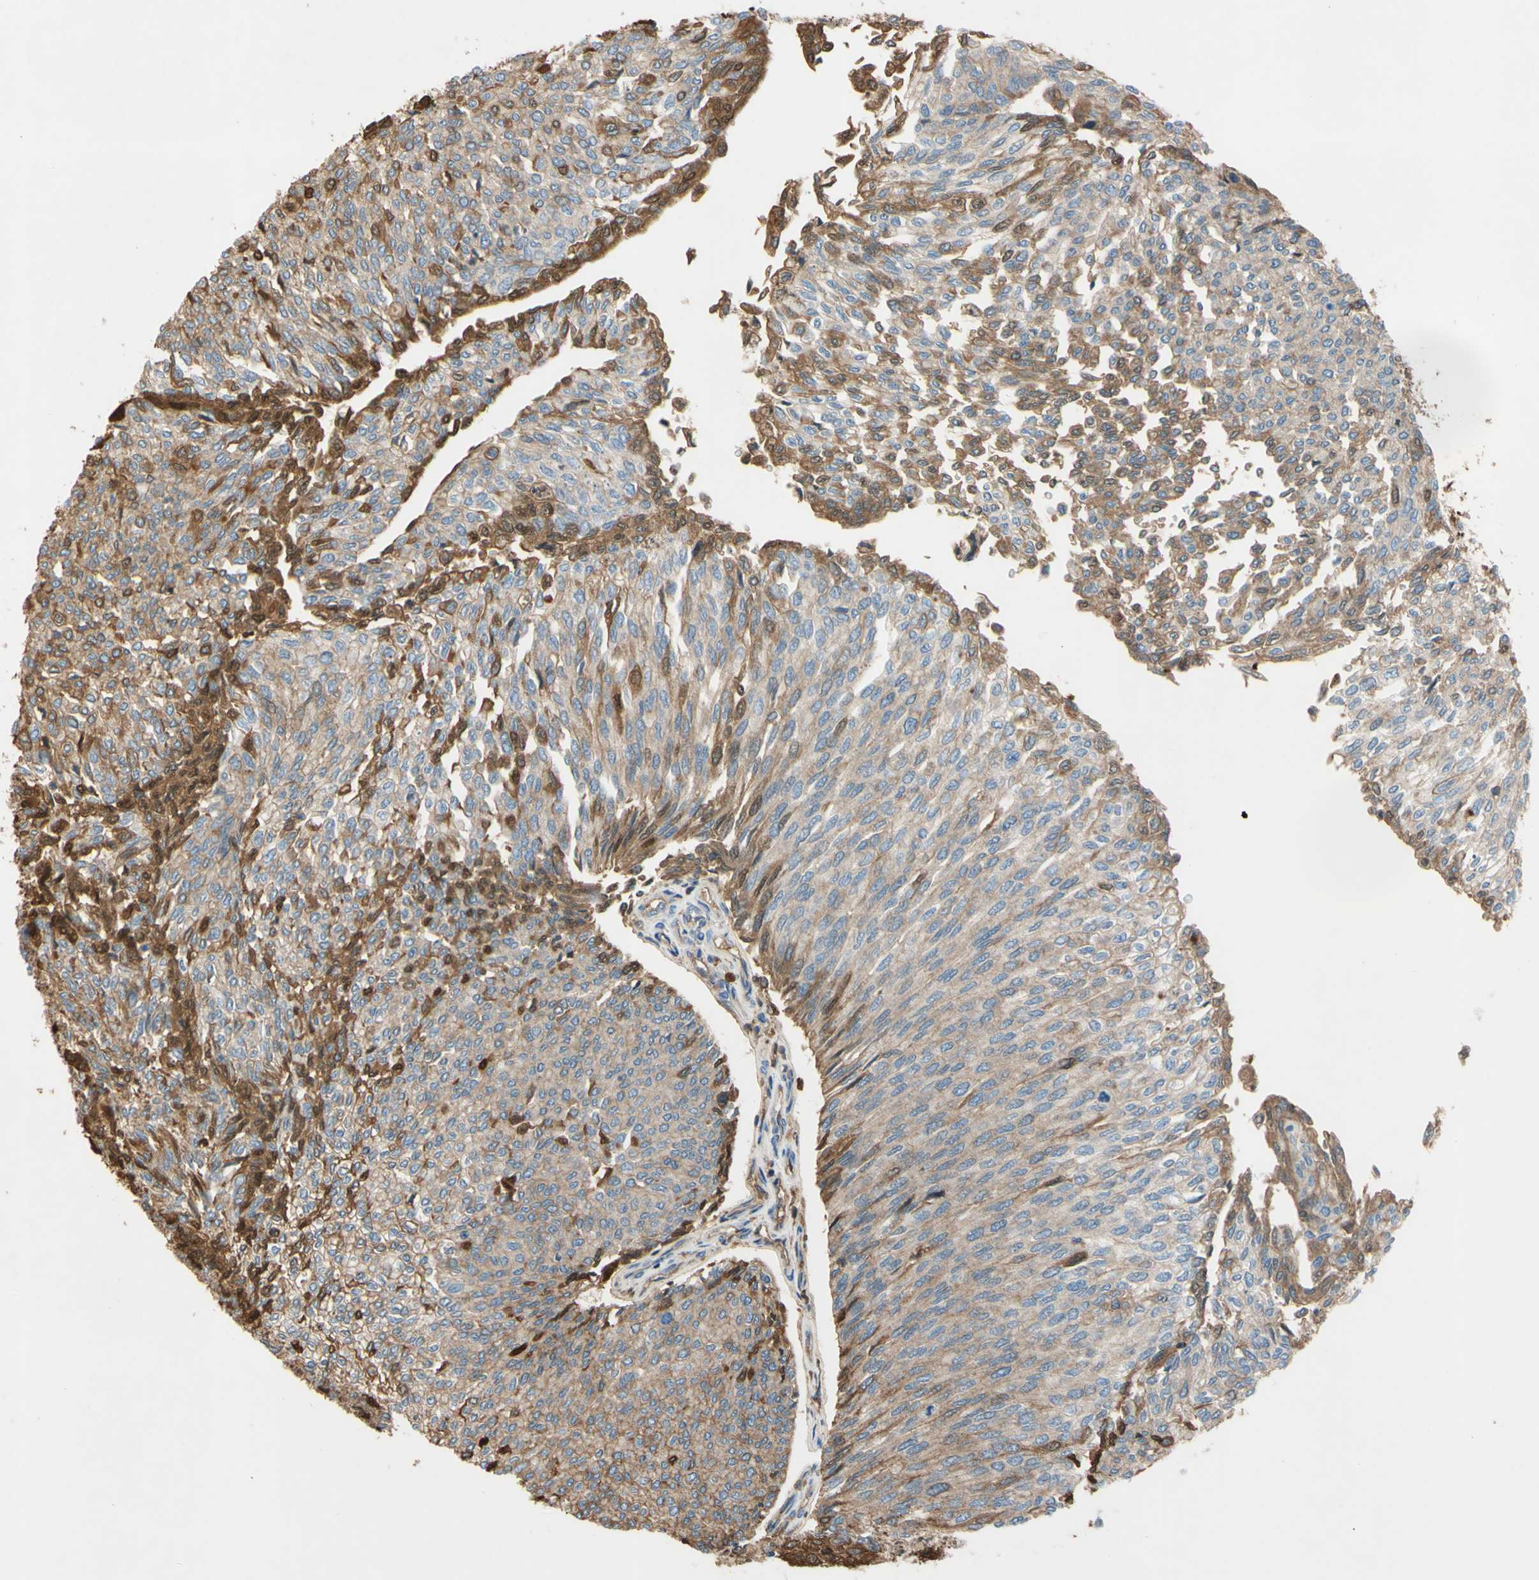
{"staining": {"intensity": "moderate", "quantity": "25%-75%", "location": "cytoplasmic/membranous,nuclear"}, "tissue": "urothelial cancer", "cell_type": "Tumor cells", "image_type": "cancer", "snomed": [{"axis": "morphology", "description": "Urothelial carcinoma, Low grade"}, {"axis": "topography", "description": "Urinary bladder"}], "caption": "Immunohistochemistry (IHC) (DAB (3,3'-diaminobenzidine)) staining of human urothelial carcinoma (low-grade) reveals moderate cytoplasmic/membranous and nuclear protein staining in approximately 25%-75% of tumor cells.", "gene": "TIMP2", "patient": {"sex": "female", "age": 79}}